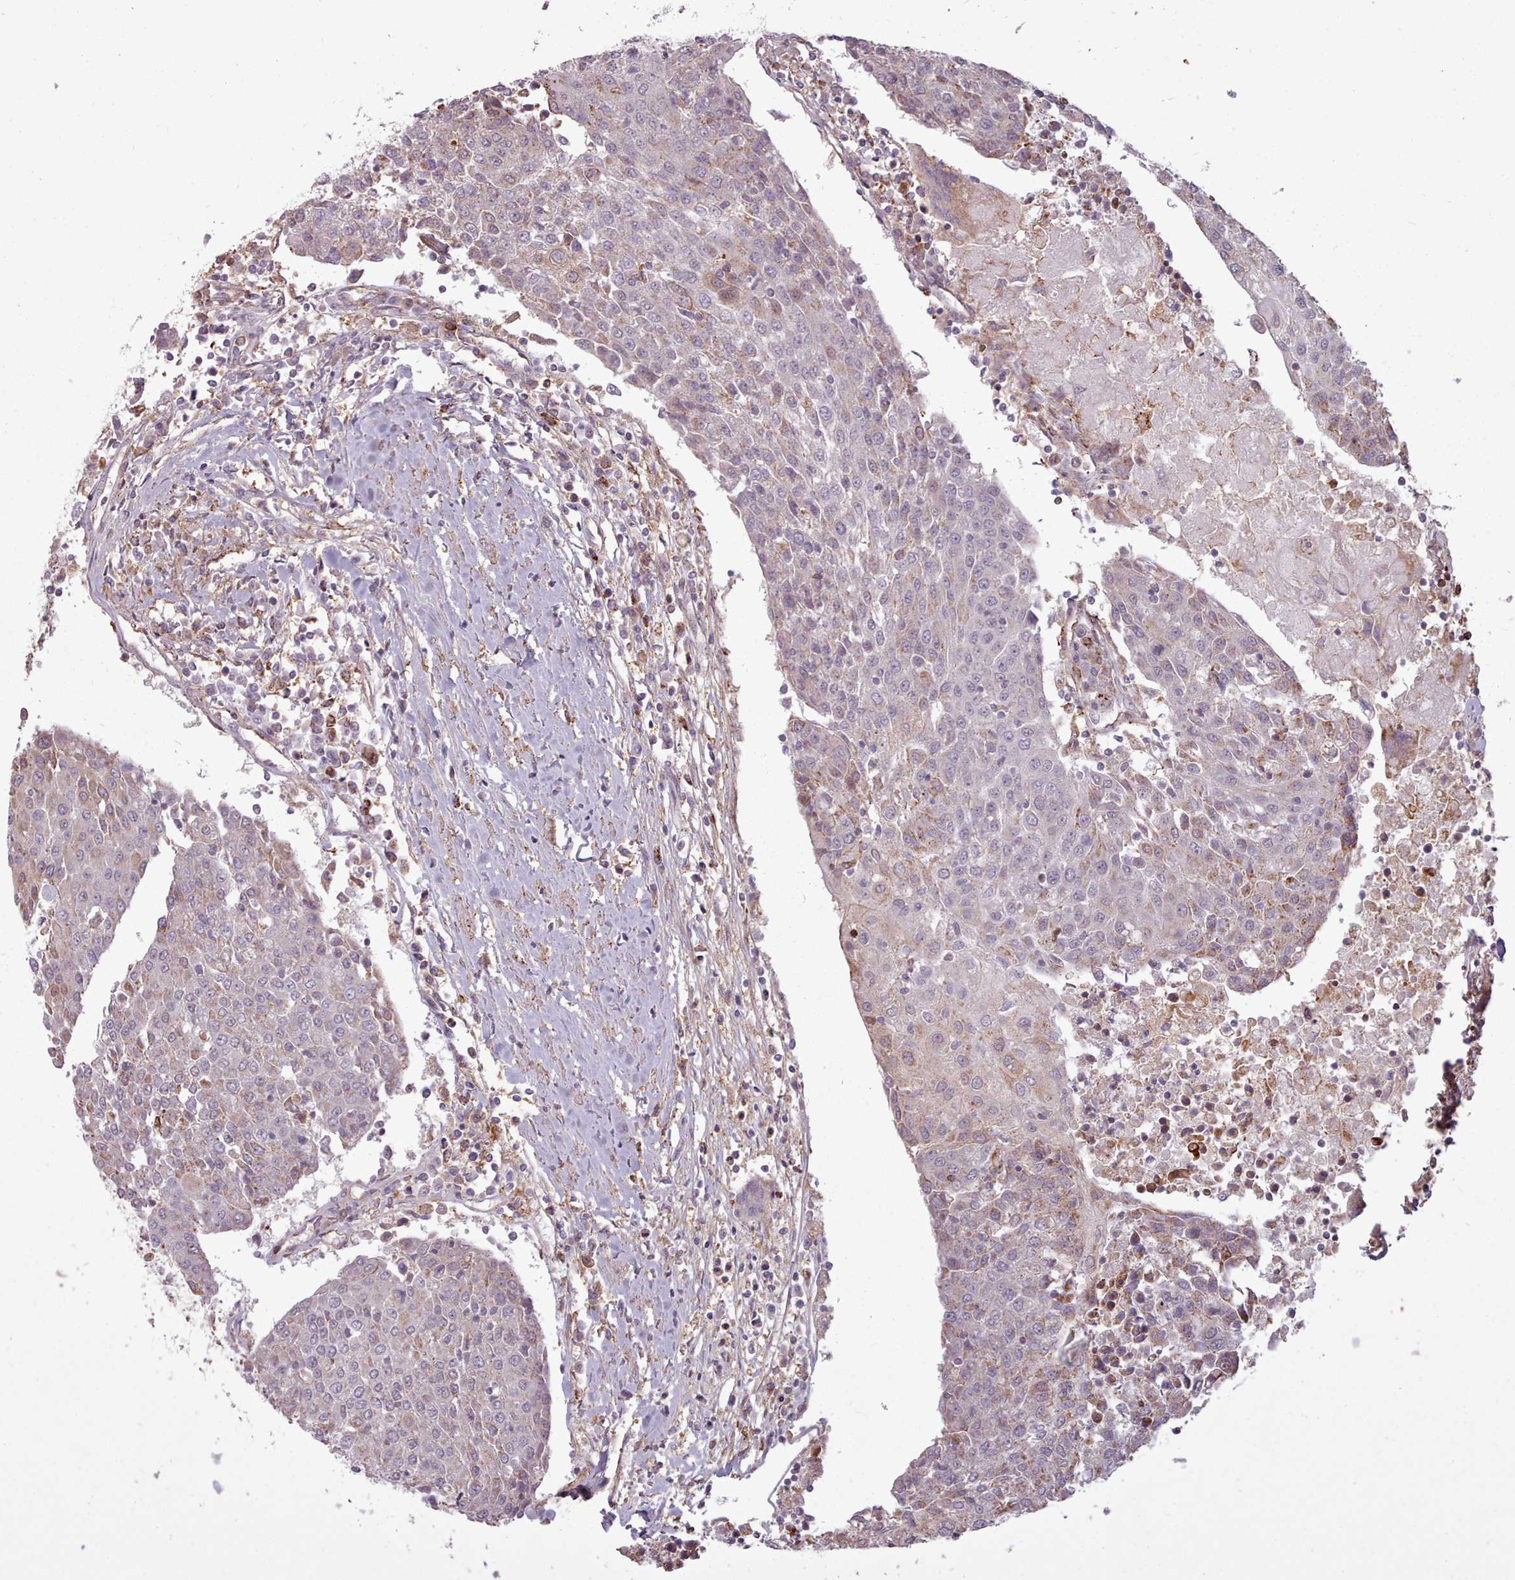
{"staining": {"intensity": "negative", "quantity": "none", "location": "none"}, "tissue": "urothelial cancer", "cell_type": "Tumor cells", "image_type": "cancer", "snomed": [{"axis": "morphology", "description": "Urothelial carcinoma, High grade"}, {"axis": "topography", "description": "Urinary bladder"}], "caption": "A micrograph of urothelial cancer stained for a protein displays no brown staining in tumor cells.", "gene": "ZMYM4", "patient": {"sex": "female", "age": 85}}